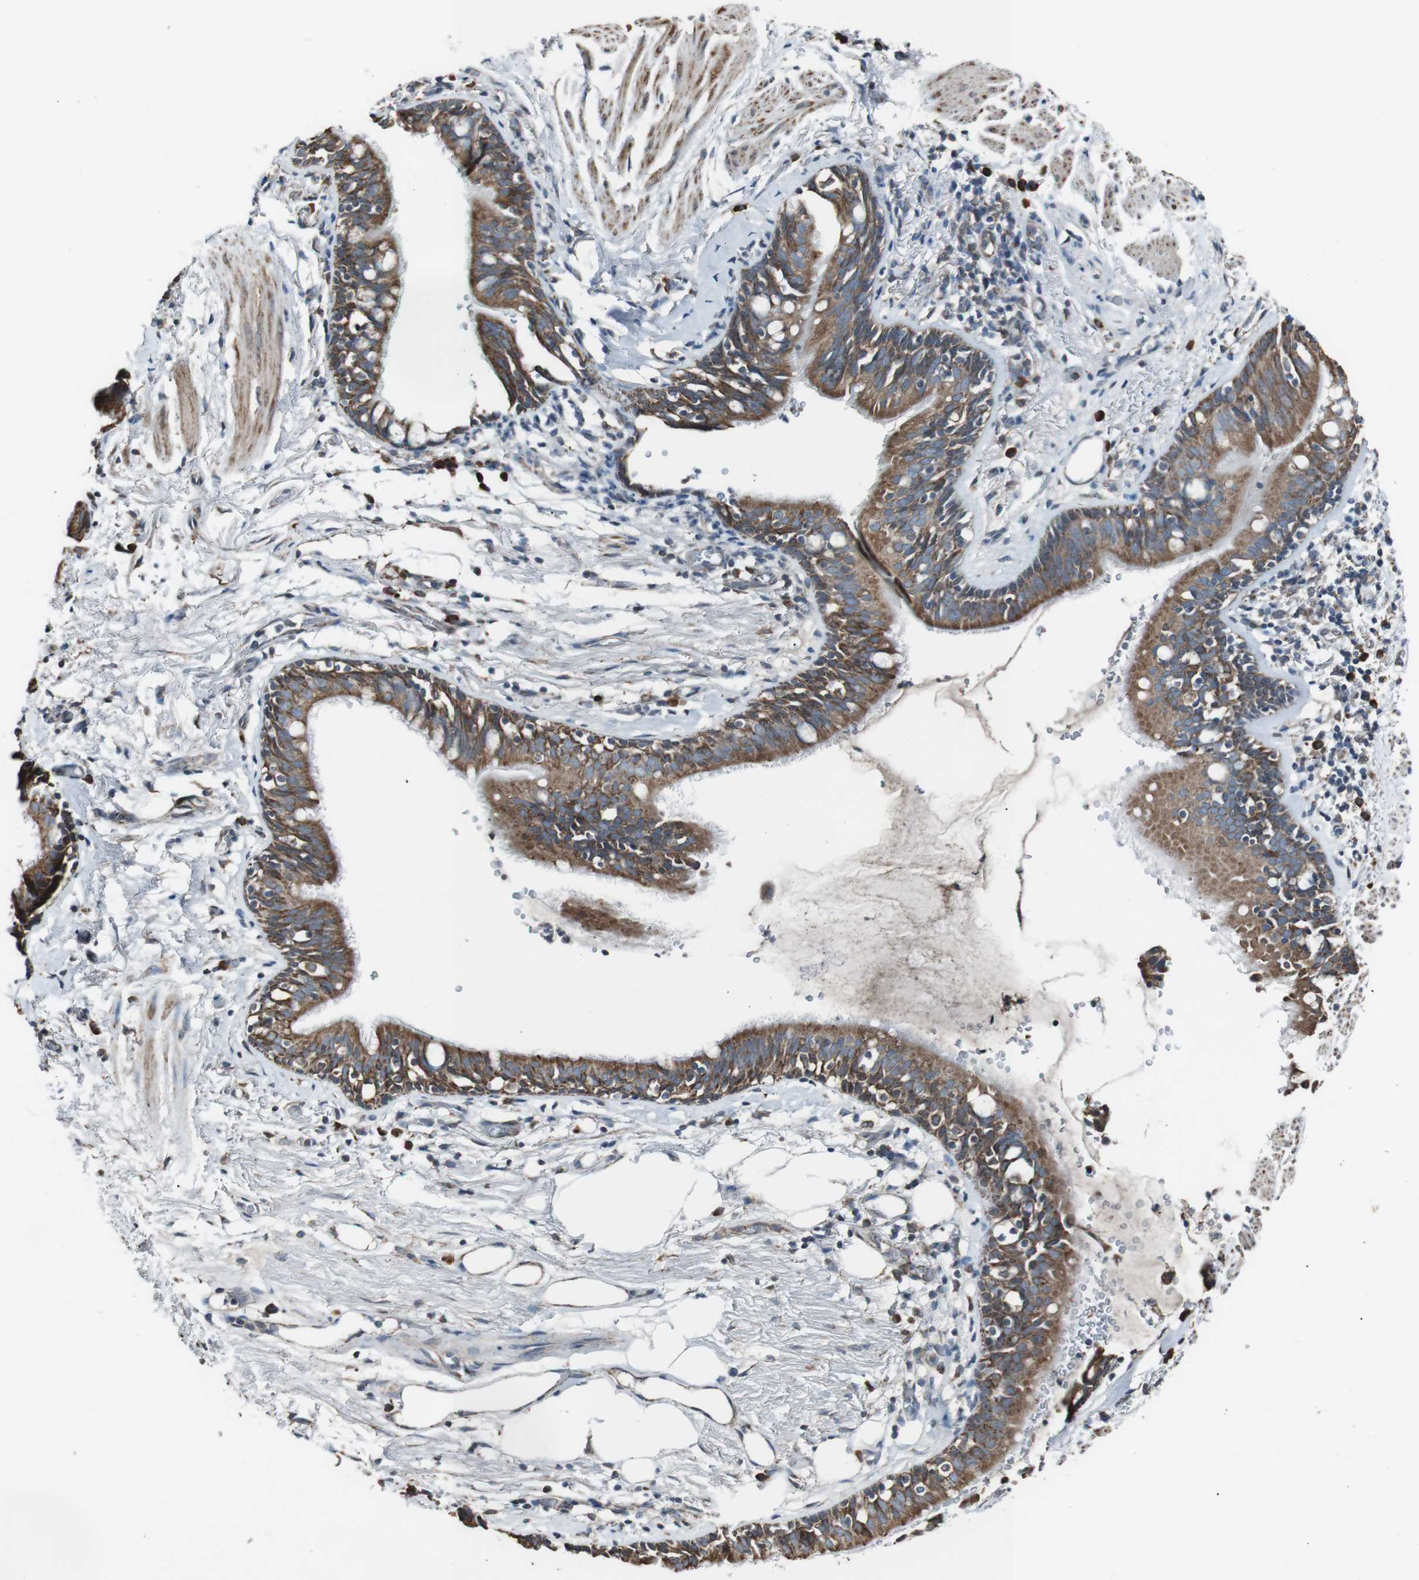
{"staining": {"intensity": "moderate", "quantity": ">75%", "location": "cytoplasmic/membranous"}, "tissue": "bronchus", "cell_type": "Respiratory epithelial cells", "image_type": "normal", "snomed": [{"axis": "morphology", "description": "Normal tissue, NOS"}, {"axis": "morphology", "description": "Inflammation, NOS"}, {"axis": "topography", "description": "Cartilage tissue"}, {"axis": "topography", "description": "Bronchus"}], "caption": "Immunohistochemistry micrograph of benign human bronchus stained for a protein (brown), which shows medium levels of moderate cytoplasmic/membranous staining in about >75% of respiratory epithelial cells.", "gene": "CISD2", "patient": {"sex": "male", "age": 77}}